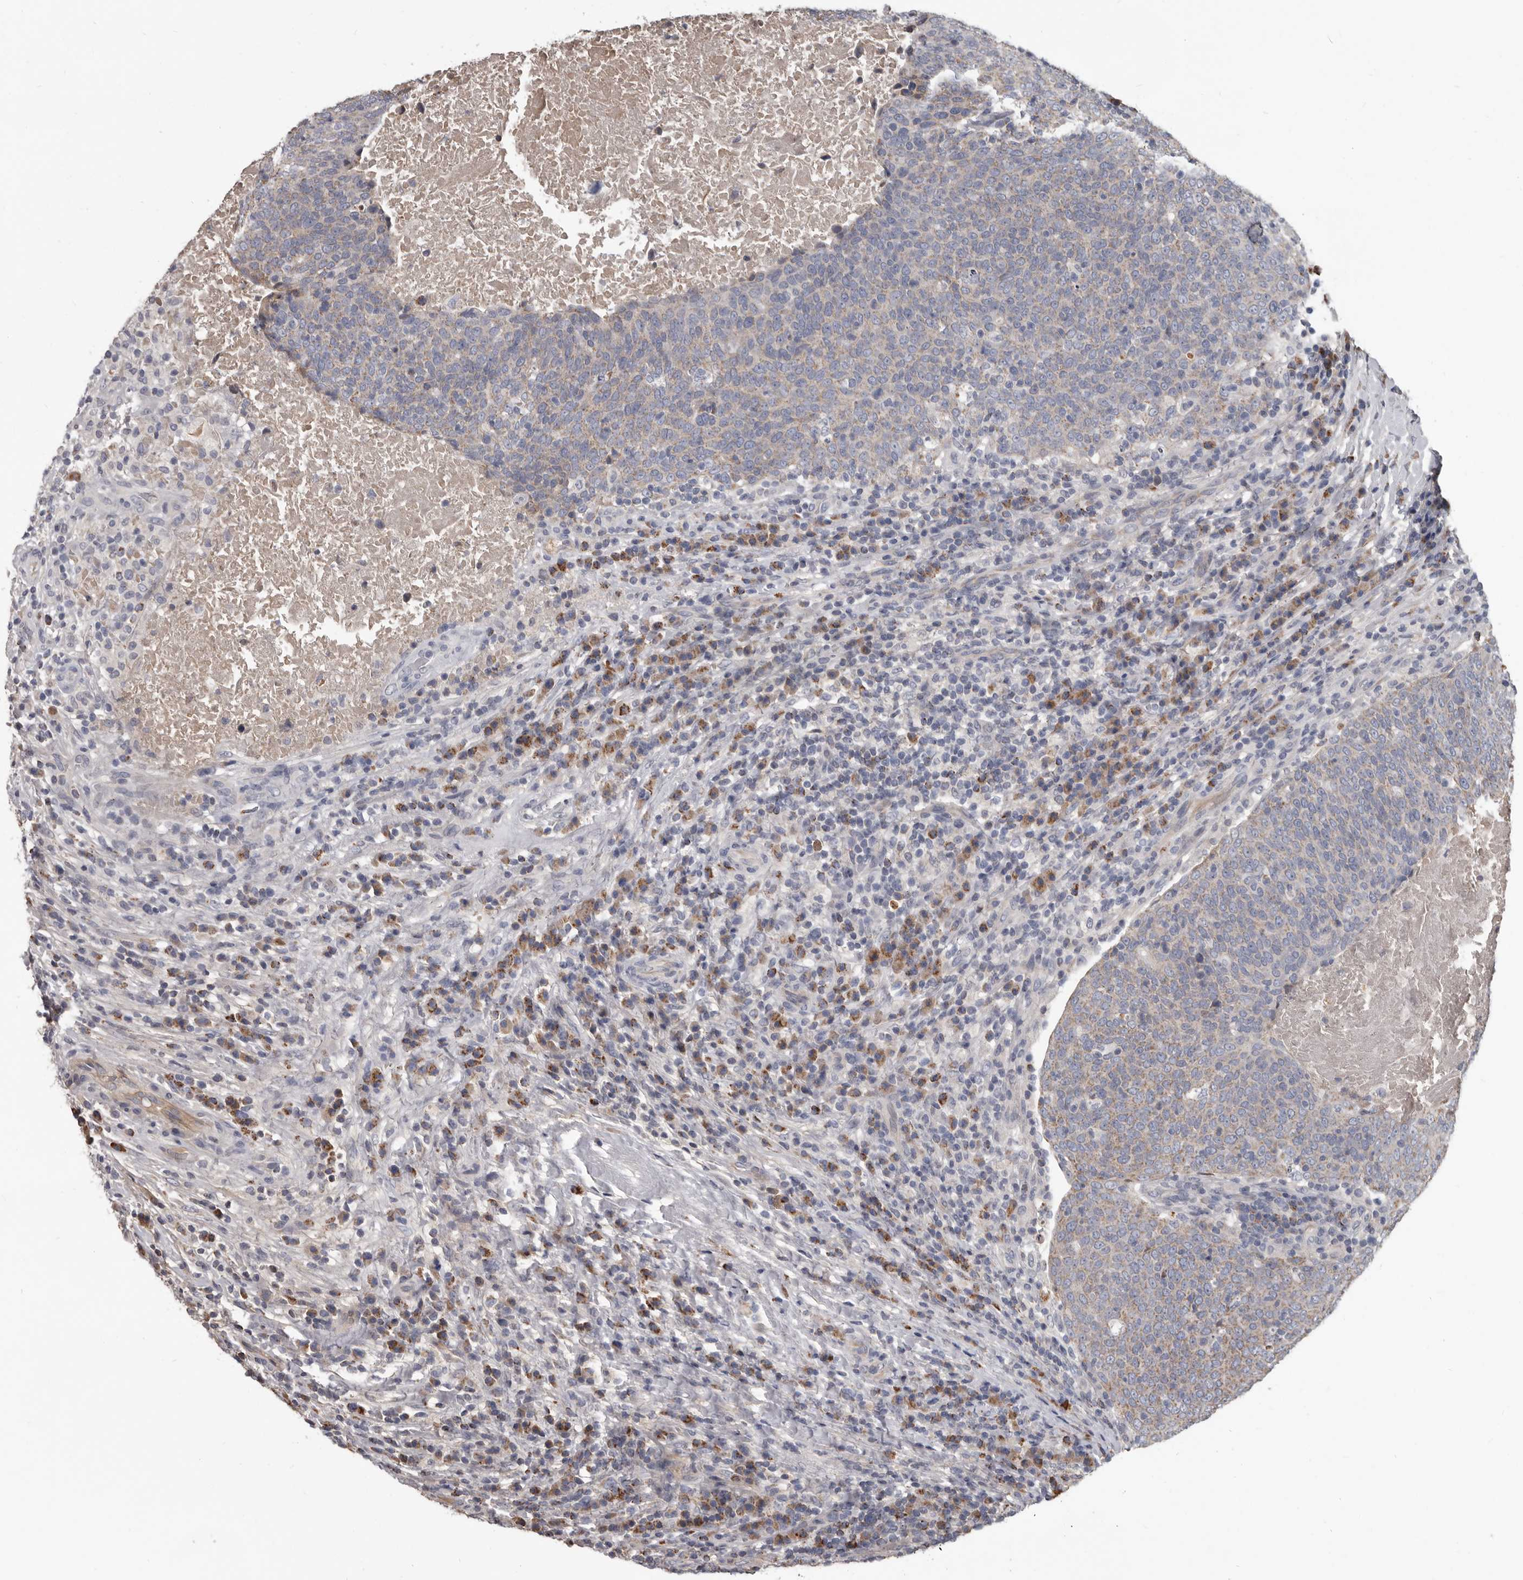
{"staining": {"intensity": "weak", "quantity": "25%-75%", "location": "cytoplasmic/membranous"}, "tissue": "head and neck cancer", "cell_type": "Tumor cells", "image_type": "cancer", "snomed": [{"axis": "morphology", "description": "Squamous cell carcinoma, NOS"}, {"axis": "morphology", "description": "Squamous cell carcinoma, metastatic, NOS"}, {"axis": "topography", "description": "Lymph node"}, {"axis": "topography", "description": "Head-Neck"}], "caption": "Human head and neck cancer (squamous cell carcinoma) stained for a protein (brown) reveals weak cytoplasmic/membranous positive positivity in approximately 25%-75% of tumor cells.", "gene": "ALDH5A1", "patient": {"sex": "male", "age": 62}}